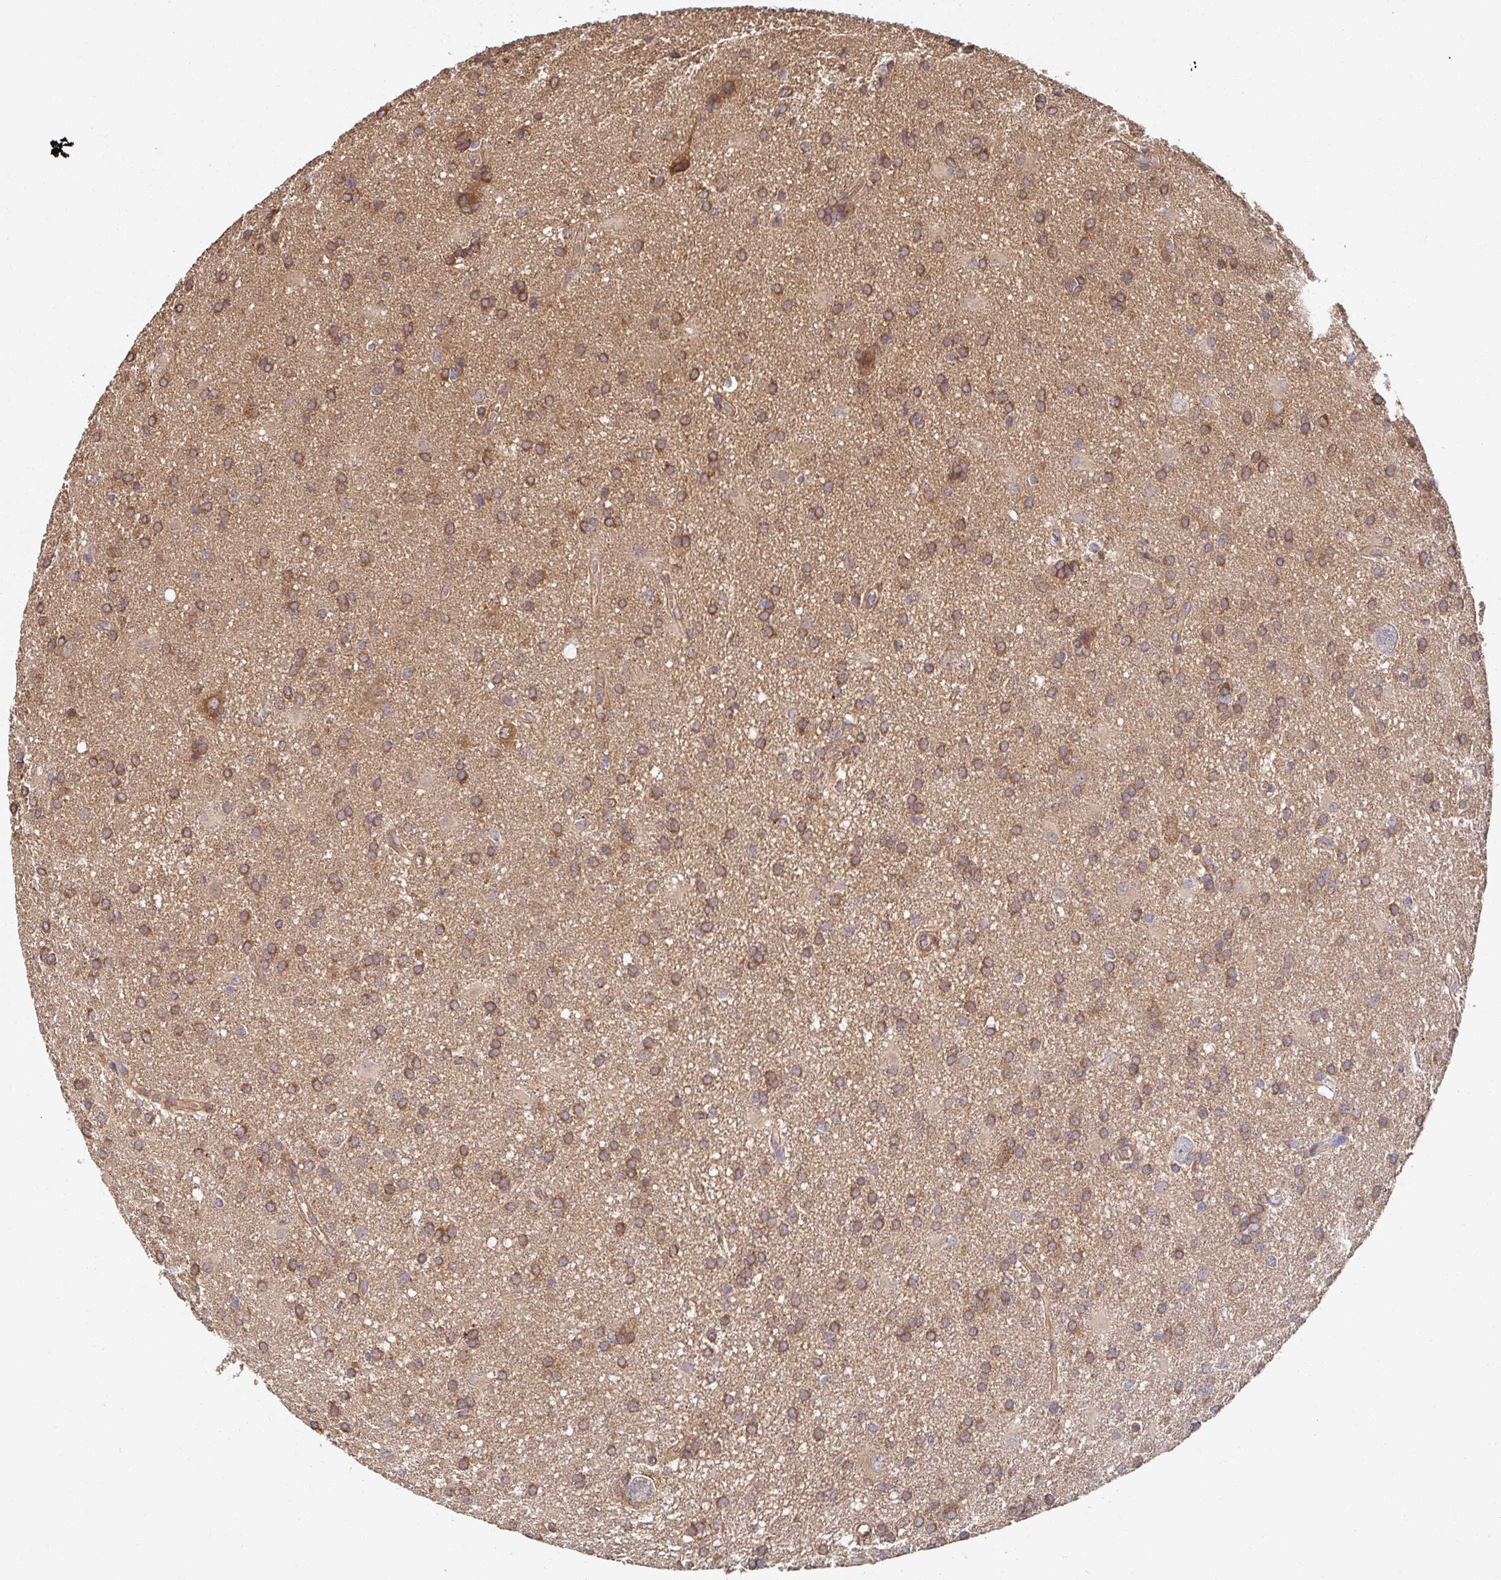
{"staining": {"intensity": "moderate", "quantity": ">75%", "location": "cytoplasmic/membranous"}, "tissue": "glioma", "cell_type": "Tumor cells", "image_type": "cancer", "snomed": [{"axis": "morphology", "description": "Glioma, malignant, Low grade"}, {"axis": "topography", "description": "Brain"}], "caption": "A high-resolution image shows immunohistochemistry staining of glioma, which demonstrates moderate cytoplasmic/membranous staining in about >75% of tumor cells.", "gene": "APBB1", "patient": {"sex": "male", "age": 66}}